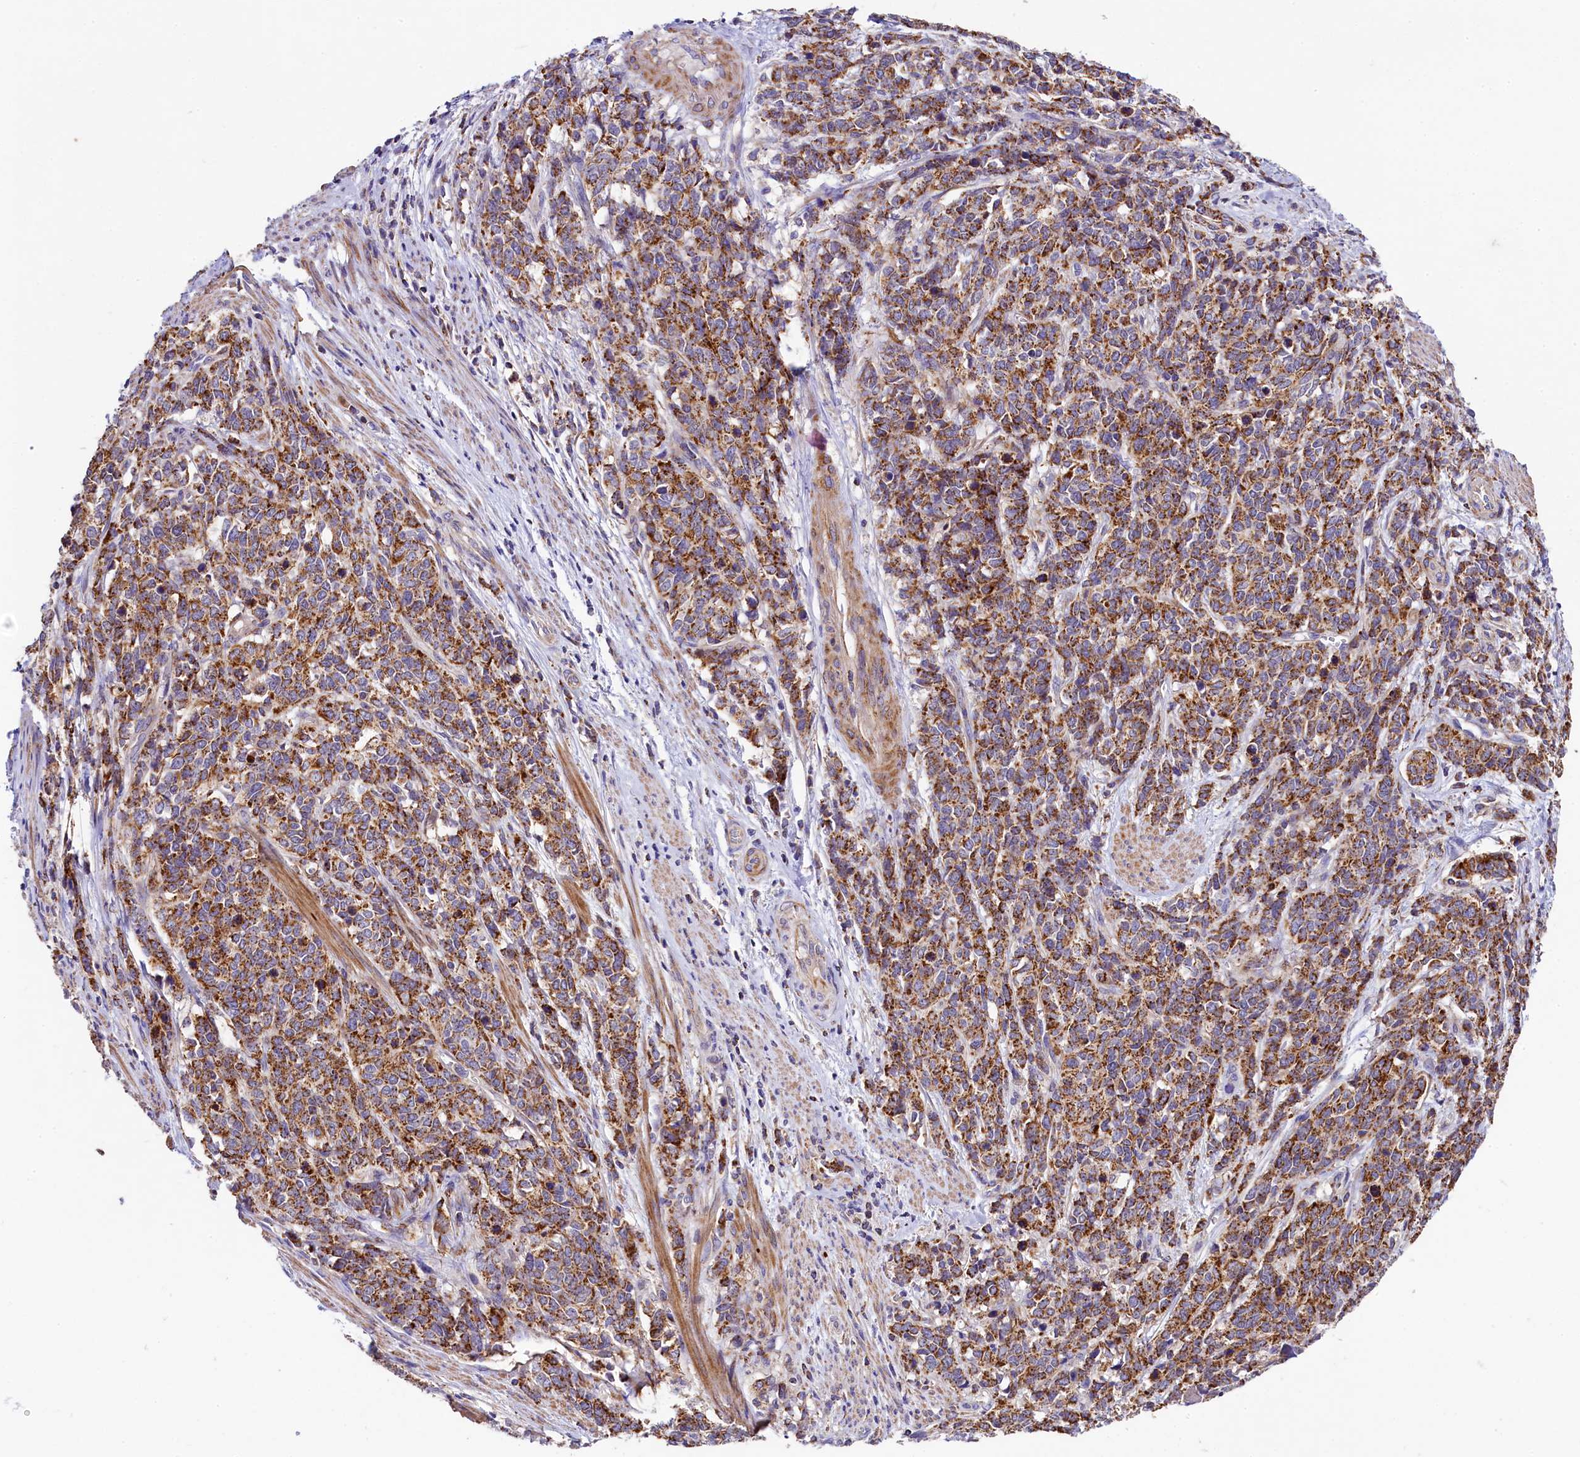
{"staining": {"intensity": "strong", "quantity": ">75%", "location": "cytoplasmic/membranous"}, "tissue": "cervical cancer", "cell_type": "Tumor cells", "image_type": "cancer", "snomed": [{"axis": "morphology", "description": "Squamous cell carcinoma, NOS"}, {"axis": "topography", "description": "Cervix"}], "caption": "Cervical cancer (squamous cell carcinoma) stained with a brown dye displays strong cytoplasmic/membranous positive positivity in about >75% of tumor cells.", "gene": "CLYBL", "patient": {"sex": "female", "age": 60}}